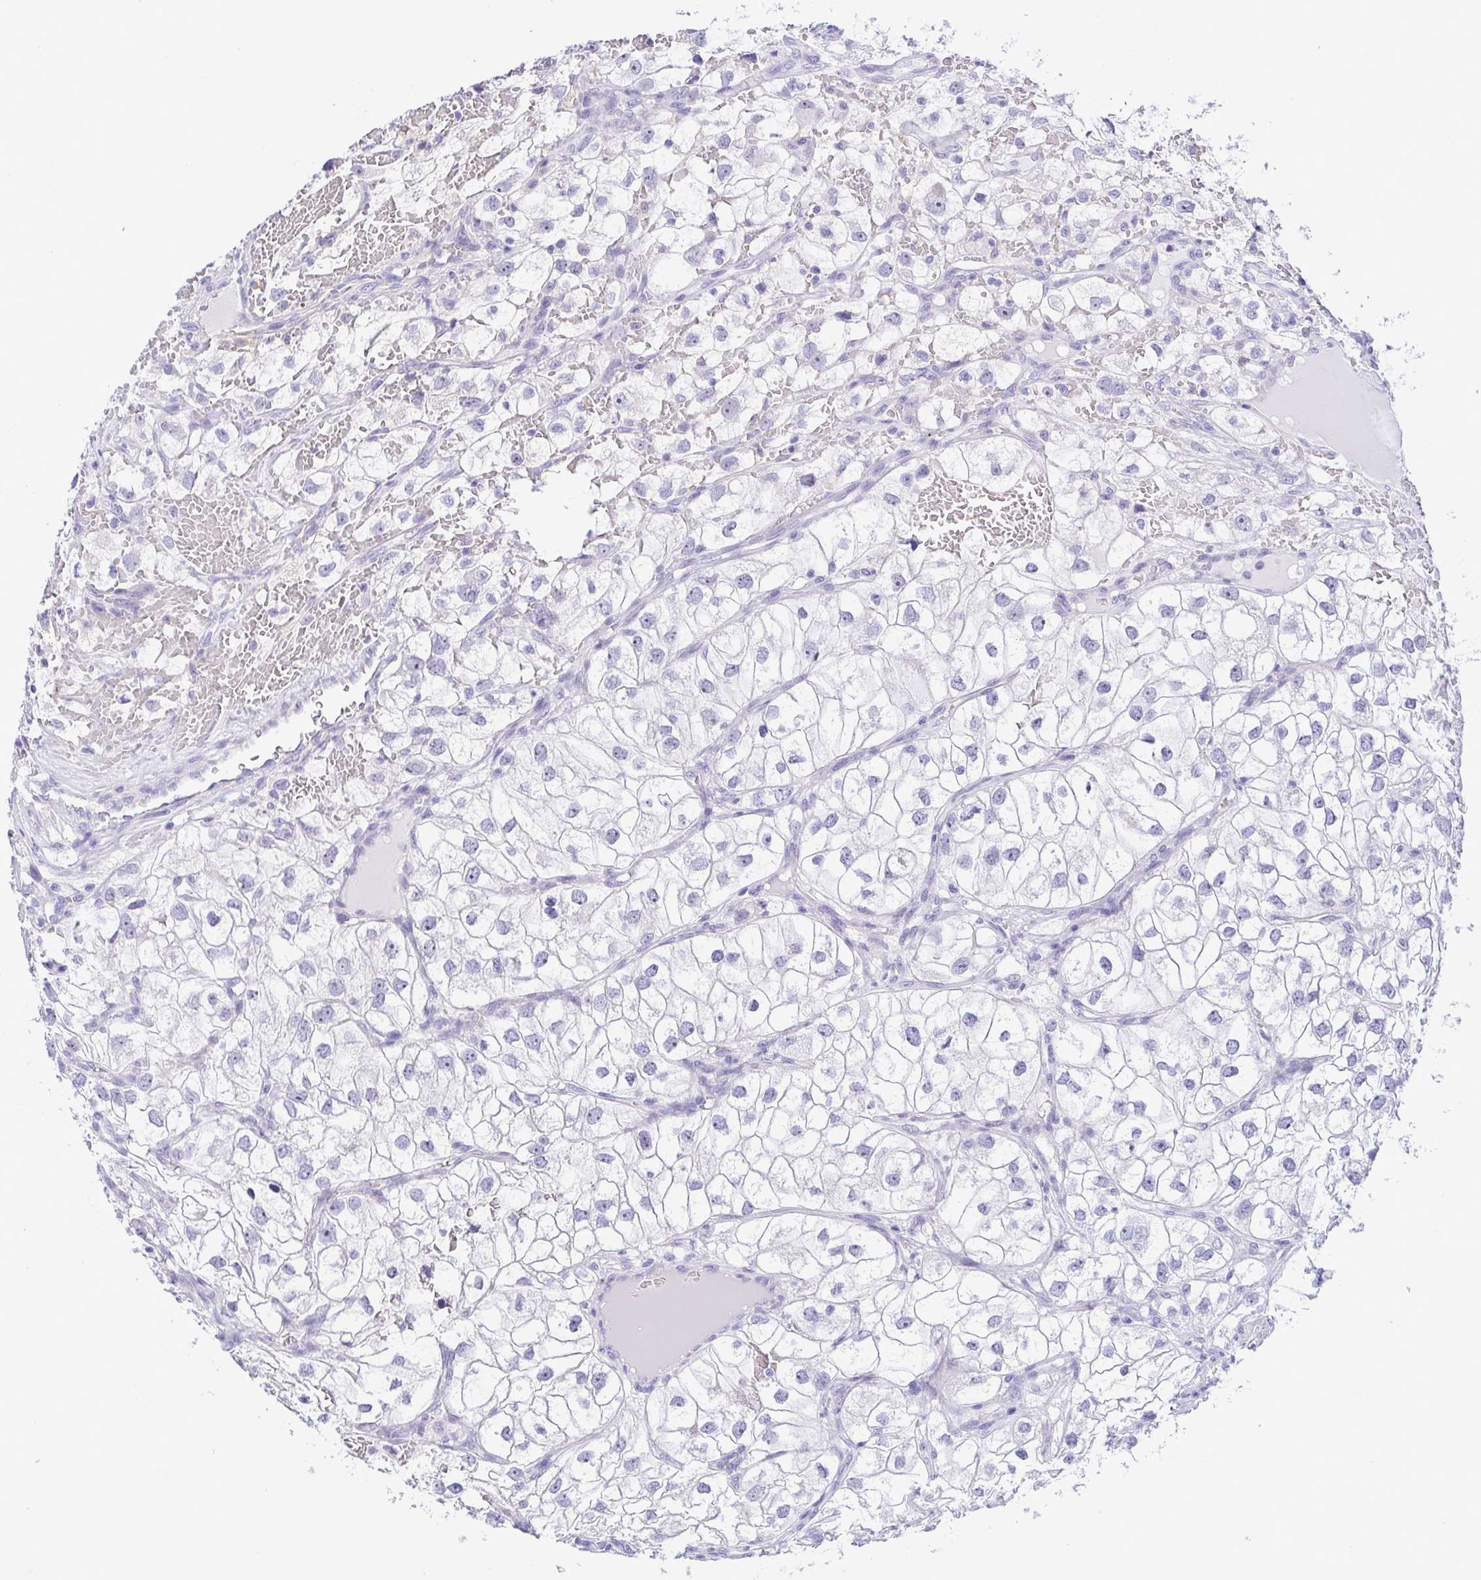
{"staining": {"intensity": "negative", "quantity": "none", "location": "none"}, "tissue": "renal cancer", "cell_type": "Tumor cells", "image_type": "cancer", "snomed": [{"axis": "morphology", "description": "Adenocarcinoma, NOS"}, {"axis": "topography", "description": "Kidney"}], "caption": "The image shows no staining of tumor cells in adenocarcinoma (renal).", "gene": "MYL7", "patient": {"sex": "male", "age": 59}}